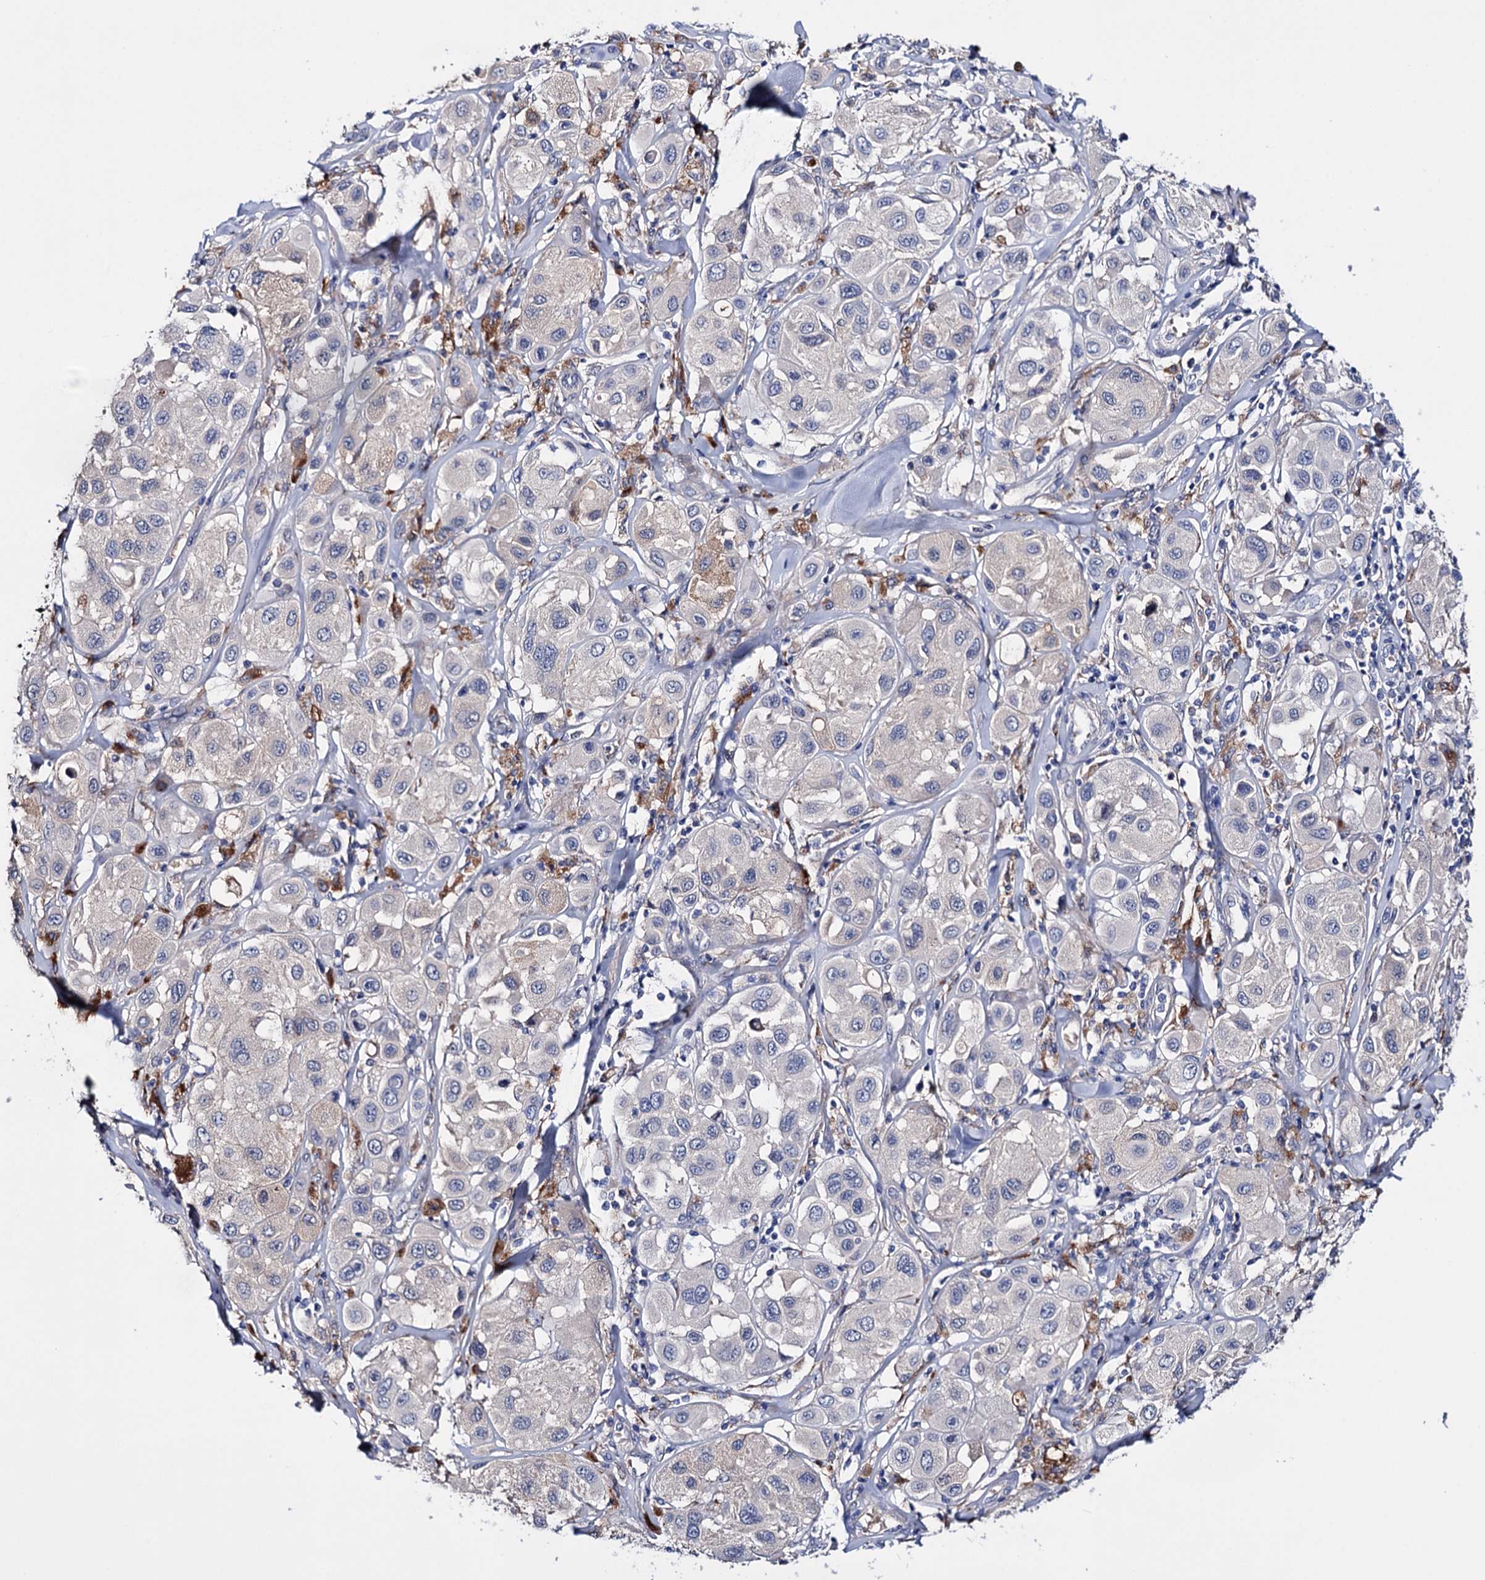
{"staining": {"intensity": "negative", "quantity": "none", "location": "none"}, "tissue": "melanoma", "cell_type": "Tumor cells", "image_type": "cancer", "snomed": [{"axis": "morphology", "description": "Malignant melanoma, Metastatic site"}, {"axis": "topography", "description": "Skin"}], "caption": "Immunohistochemistry photomicrograph of malignant melanoma (metastatic site) stained for a protein (brown), which displays no expression in tumor cells.", "gene": "PPP1R32", "patient": {"sex": "male", "age": 41}}